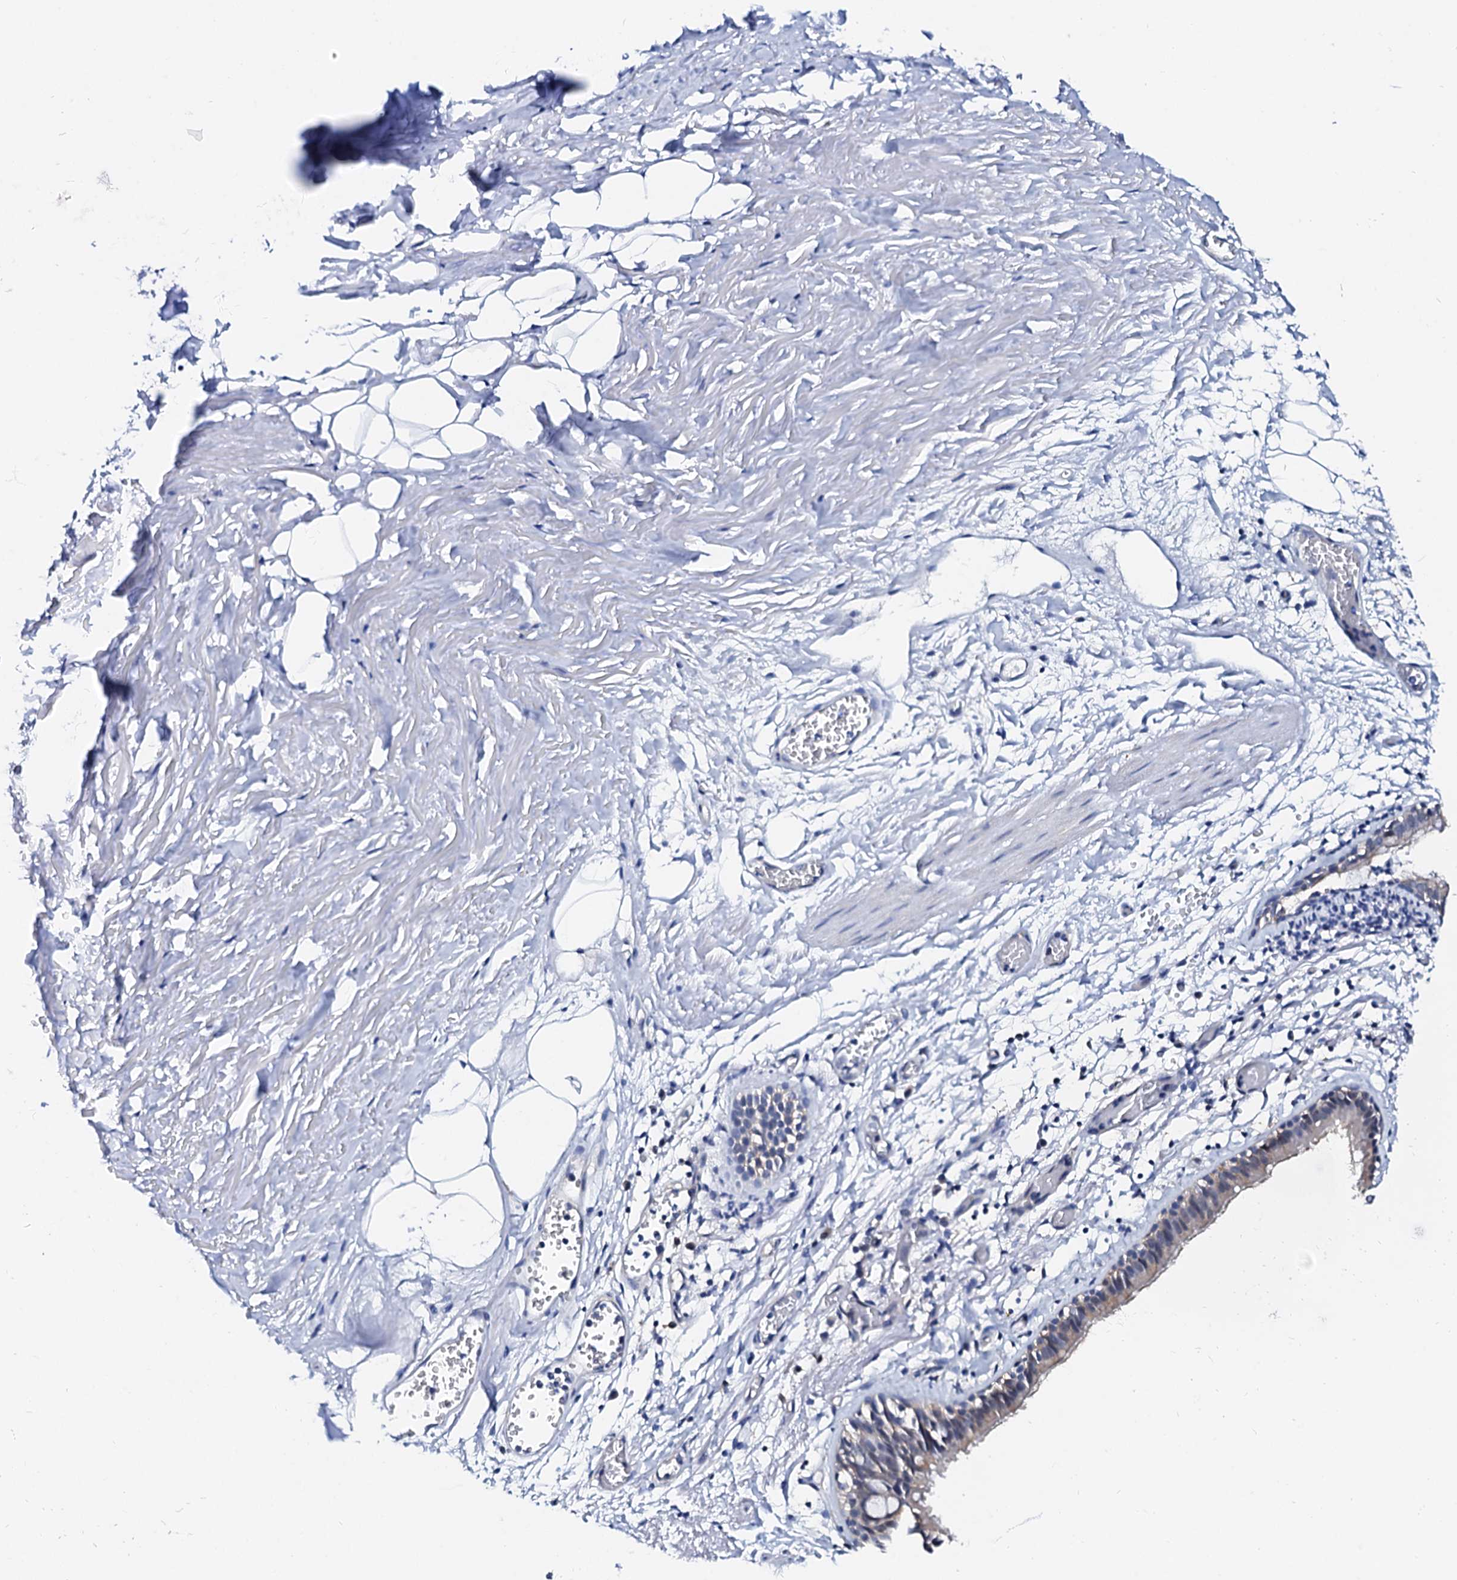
{"staining": {"intensity": "weak", "quantity": "<25%", "location": "cytoplasmic/membranous,nuclear"}, "tissue": "bronchus", "cell_type": "Respiratory epithelial cells", "image_type": "normal", "snomed": [{"axis": "morphology", "description": "Normal tissue, NOS"}, {"axis": "topography", "description": "Bronchus"}, {"axis": "topography", "description": "Lung"}], "caption": "Bronchus was stained to show a protein in brown. There is no significant staining in respiratory epithelial cells.", "gene": "CSN2", "patient": {"sex": "male", "age": 56}}